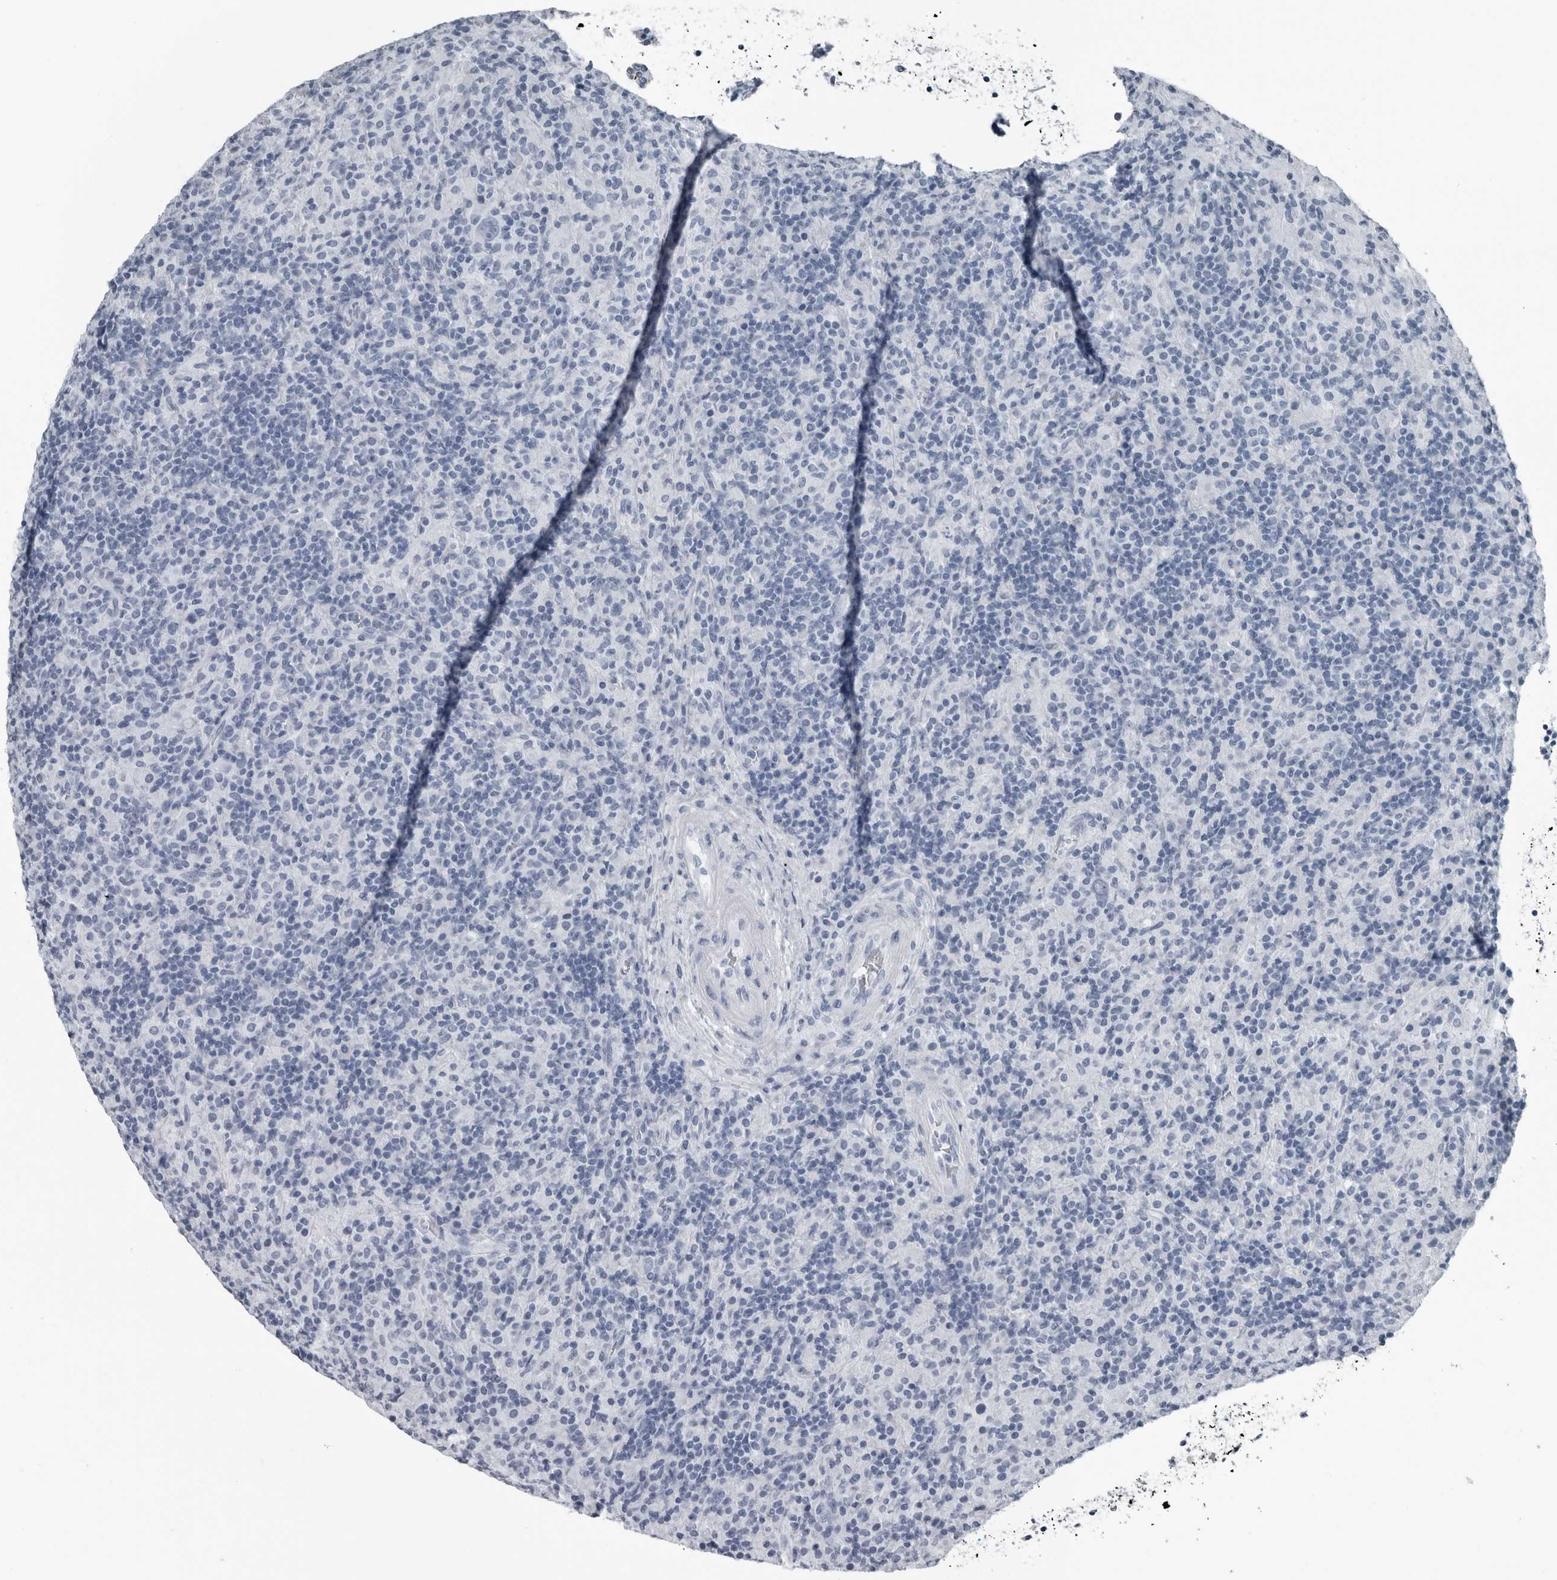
{"staining": {"intensity": "negative", "quantity": "none", "location": "none"}, "tissue": "lymphoma", "cell_type": "Tumor cells", "image_type": "cancer", "snomed": [{"axis": "morphology", "description": "Hodgkin's disease, NOS"}, {"axis": "topography", "description": "Lymph node"}], "caption": "Immunohistochemistry image of neoplastic tissue: human Hodgkin's disease stained with DAB (3,3'-diaminobenzidine) demonstrates no significant protein positivity in tumor cells.", "gene": "PRSS1", "patient": {"sex": "male", "age": 70}}